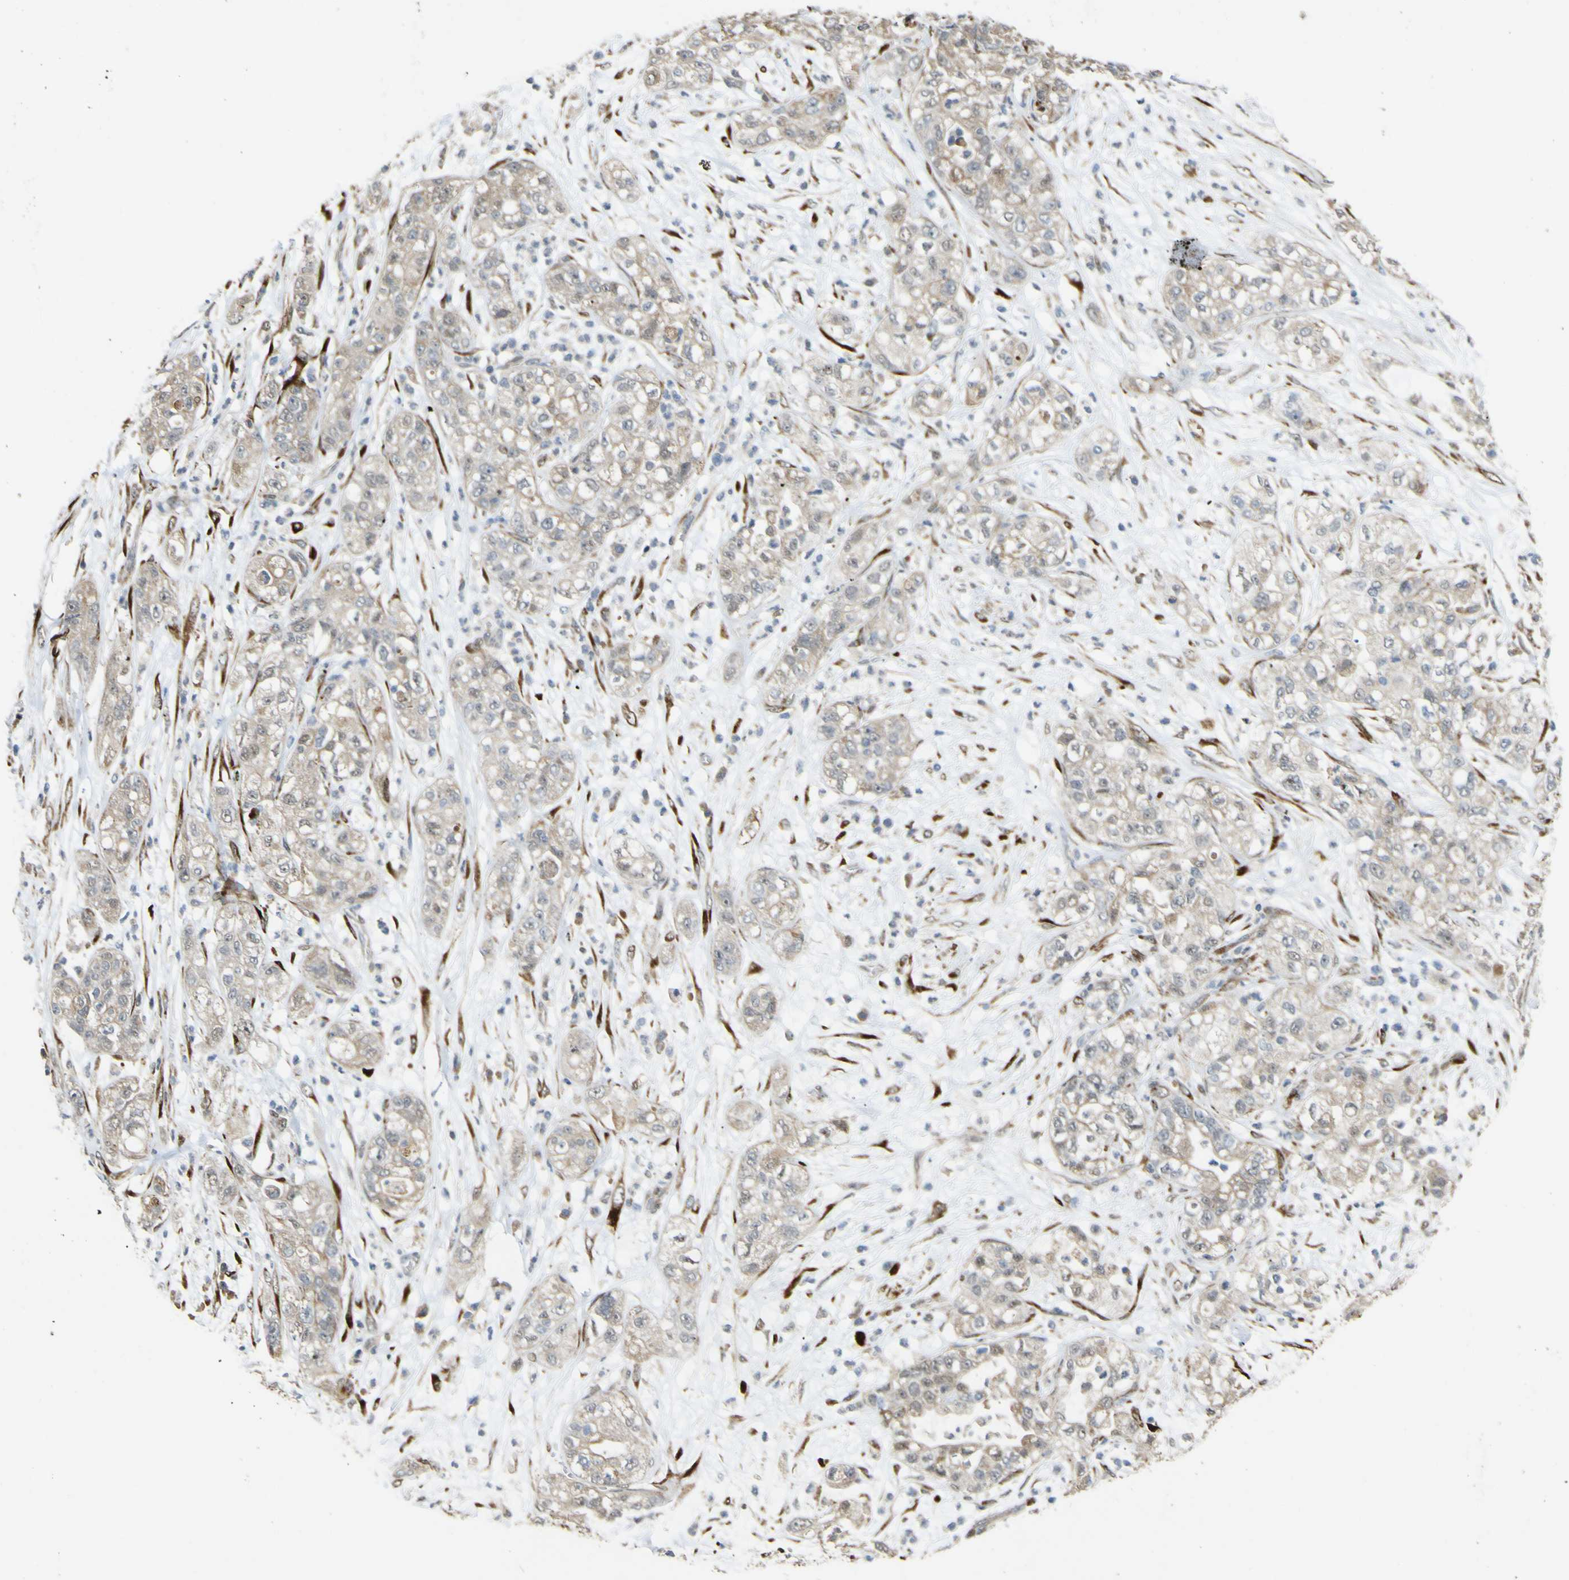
{"staining": {"intensity": "weak", "quantity": ">75%", "location": "cytoplasmic/membranous"}, "tissue": "pancreatic cancer", "cell_type": "Tumor cells", "image_type": "cancer", "snomed": [{"axis": "morphology", "description": "Adenocarcinoma, NOS"}, {"axis": "topography", "description": "Pancreas"}], "caption": "DAB immunohistochemical staining of human pancreatic cancer demonstrates weak cytoplasmic/membranous protein staining in approximately >75% of tumor cells.", "gene": "LBHD1", "patient": {"sex": "female", "age": 78}}